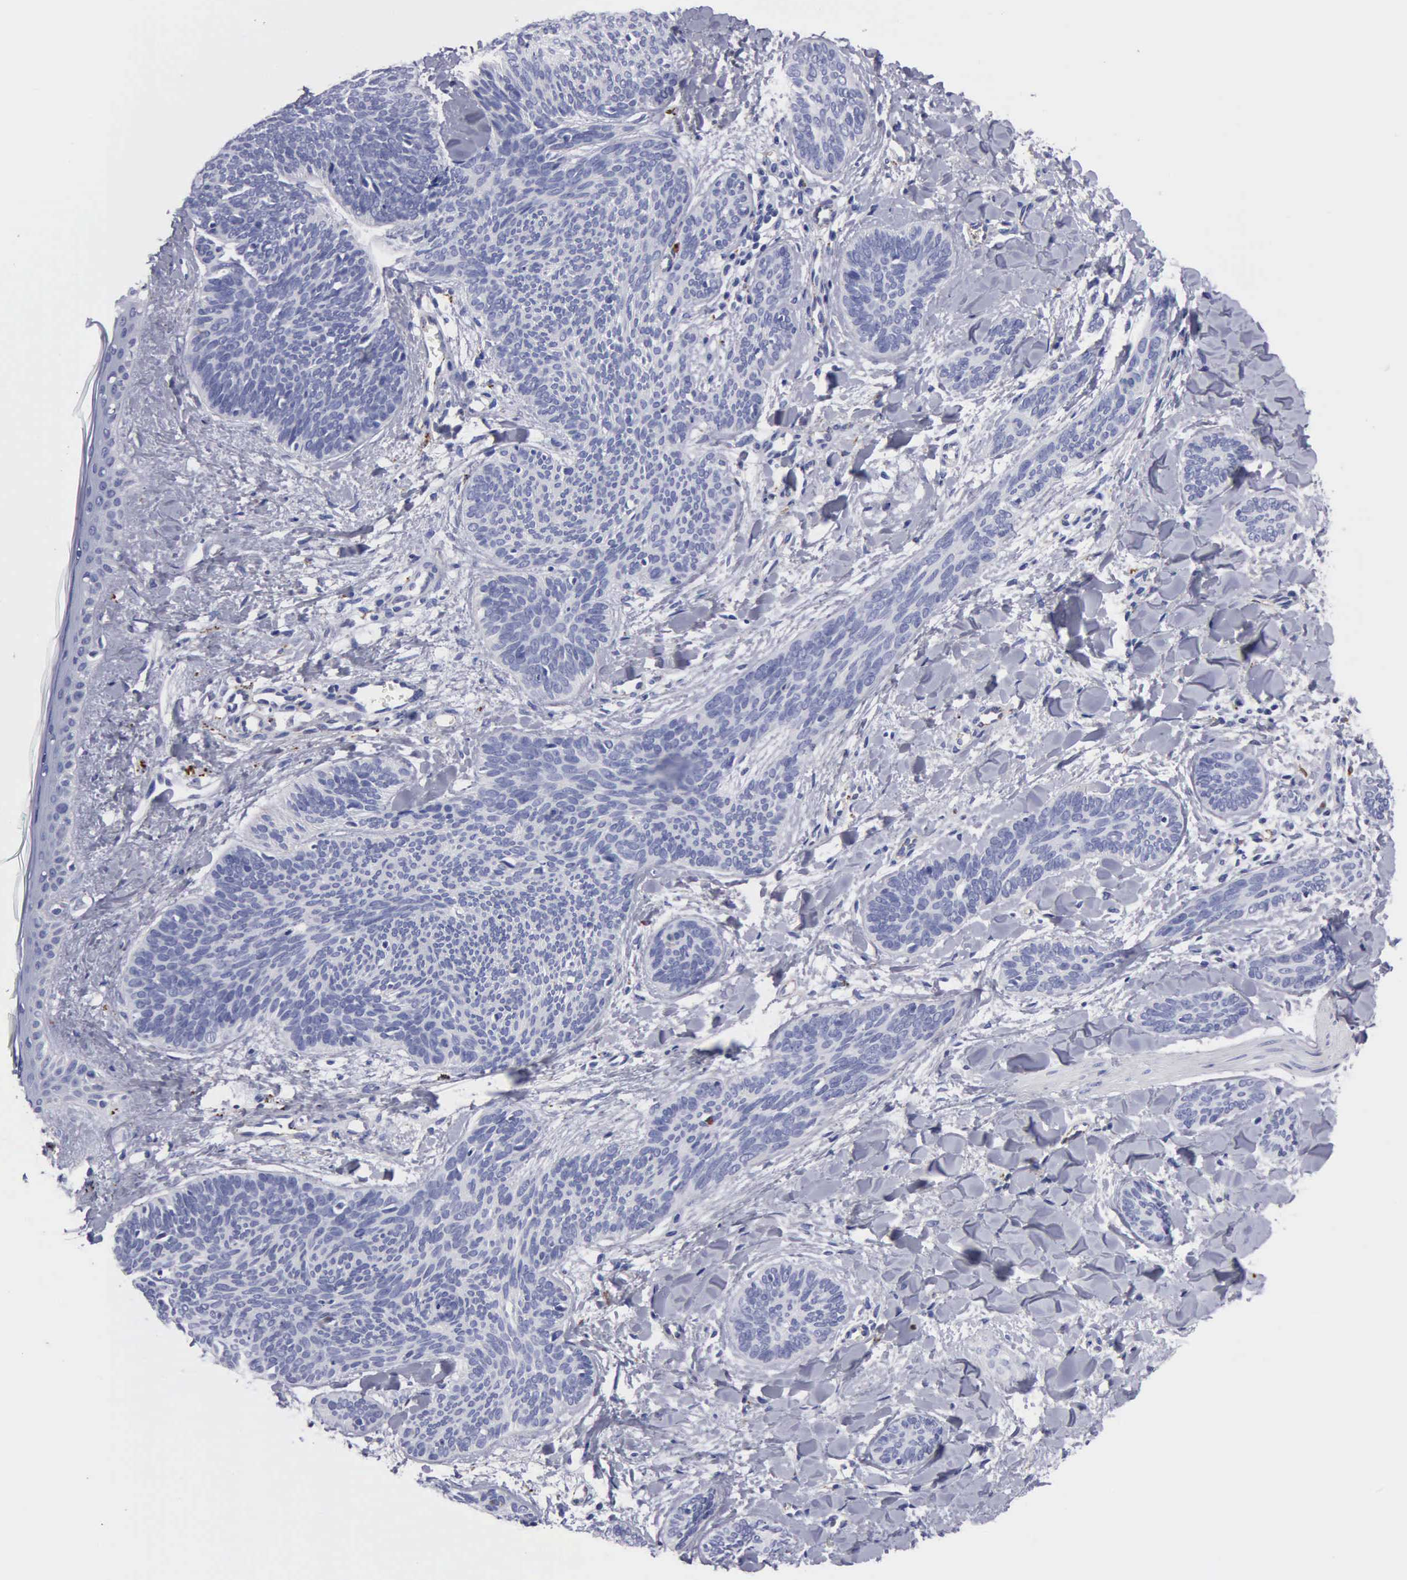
{"staining": {"intensity": "negative", "quantity": "none", "location": "none"}, "tissue": "skin cancer", "cell_type": "Tumor cells", "image_type": "cancer", "snomed": [{"axis": "morphology", "description": "Basal cell carcinoma"}, {"axis": "topography", "description": "Skin"}], "caption": "Skin cancer was stained to show a protein in brown. There is no significant expression in tumor cells. Nuclei are stained in blue.", "gene": "CTSL", "patient": {"sex": "female", "age": 81}}